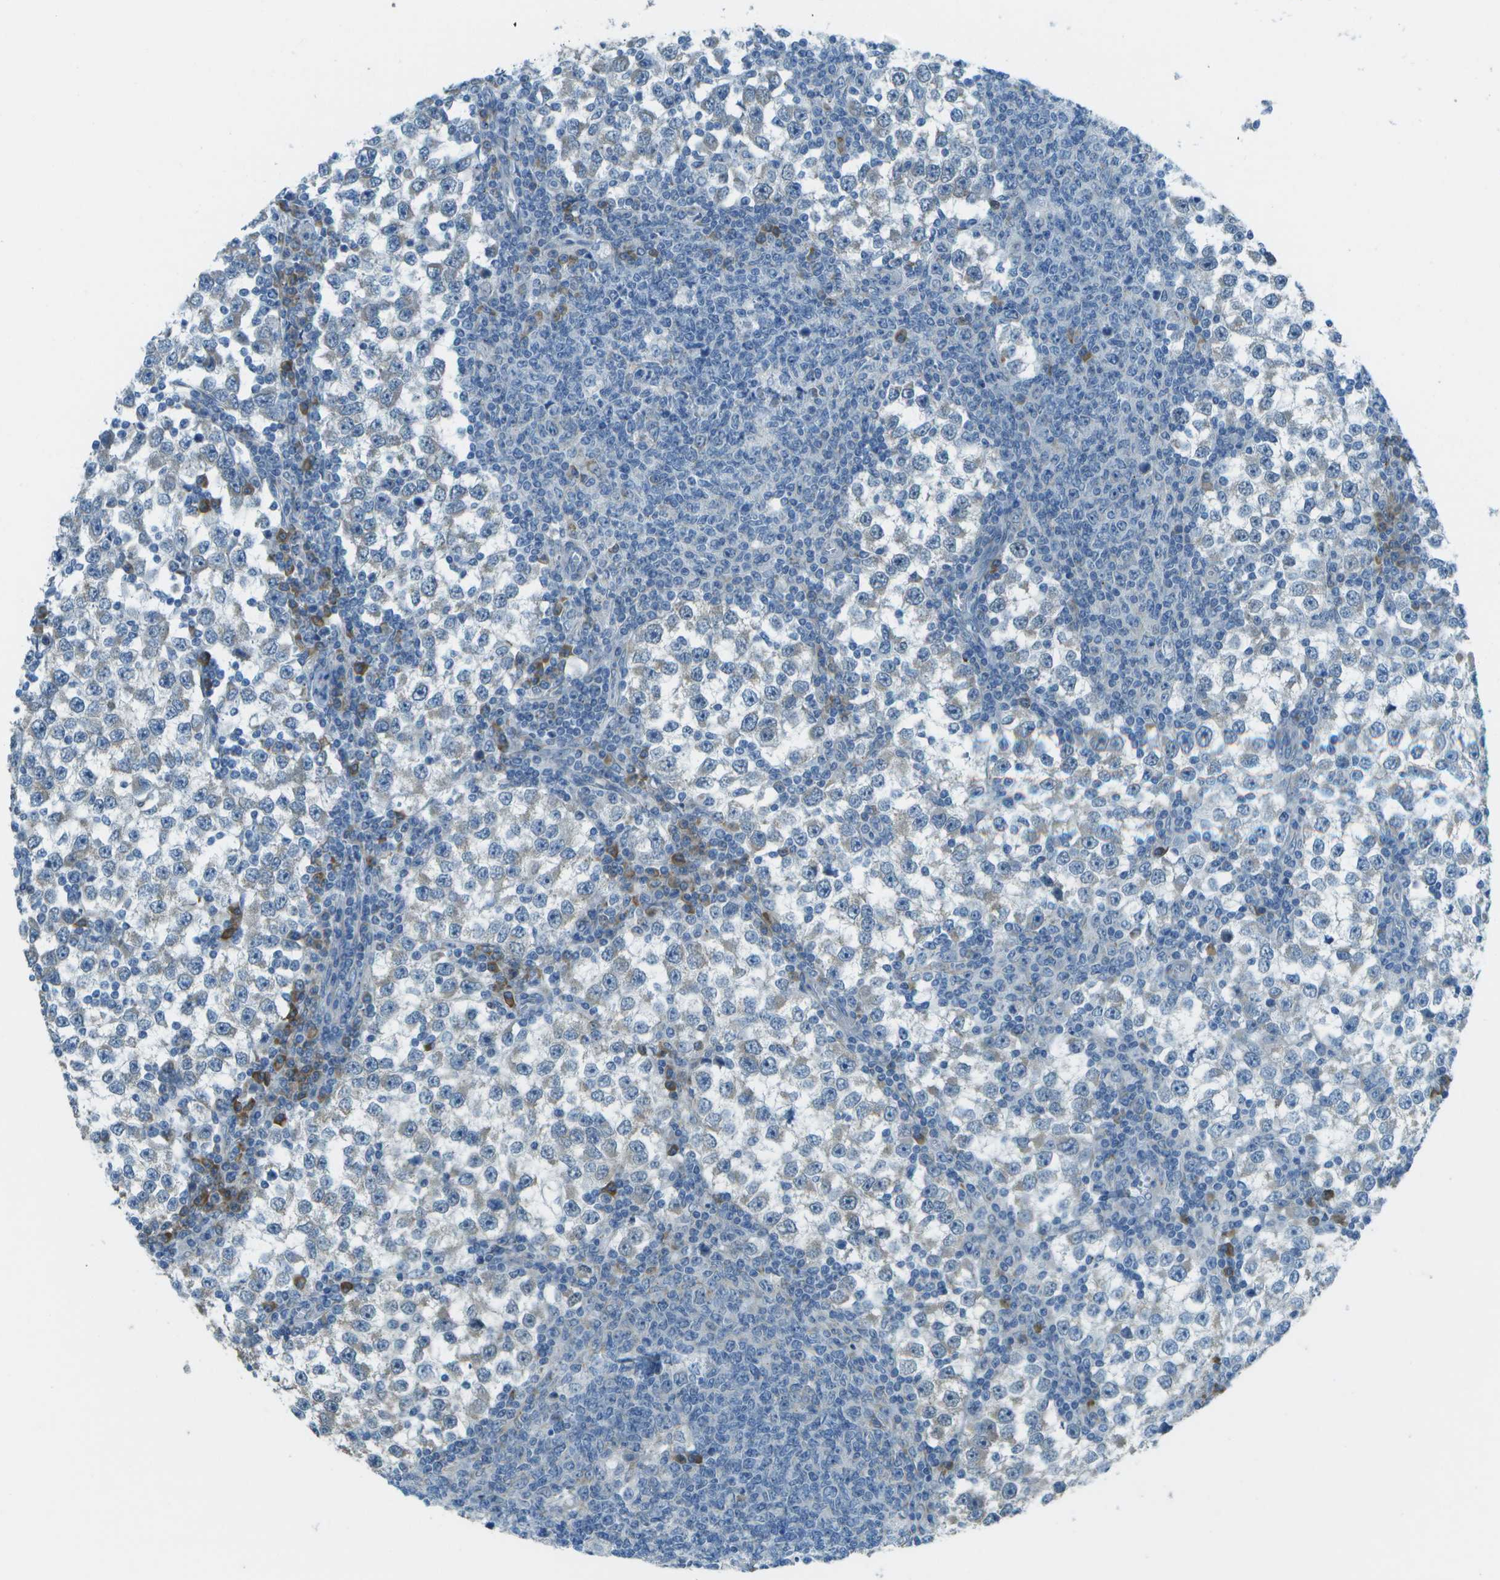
{"staining": {"intensity": "negative", "quantity": "none", "location": "none"}, "tissue": "testis cancer", "cell_type": "Tumor cells", "image_type": "cancer", "snomed": [{"axis": "morphology", "description": "Seminoma, NOS"}, {"axis": "topography", "description": "Testis"}], "caption": "This photomicrograph is of testis seminoma stained with immunohistochemistry (IHC) to label a protein in brown with the nuclei are counter-stained blue. There is no positivity in tumor cells.", "gene": "KCTD3", "patient": {"sex": "male", "age": 65}}